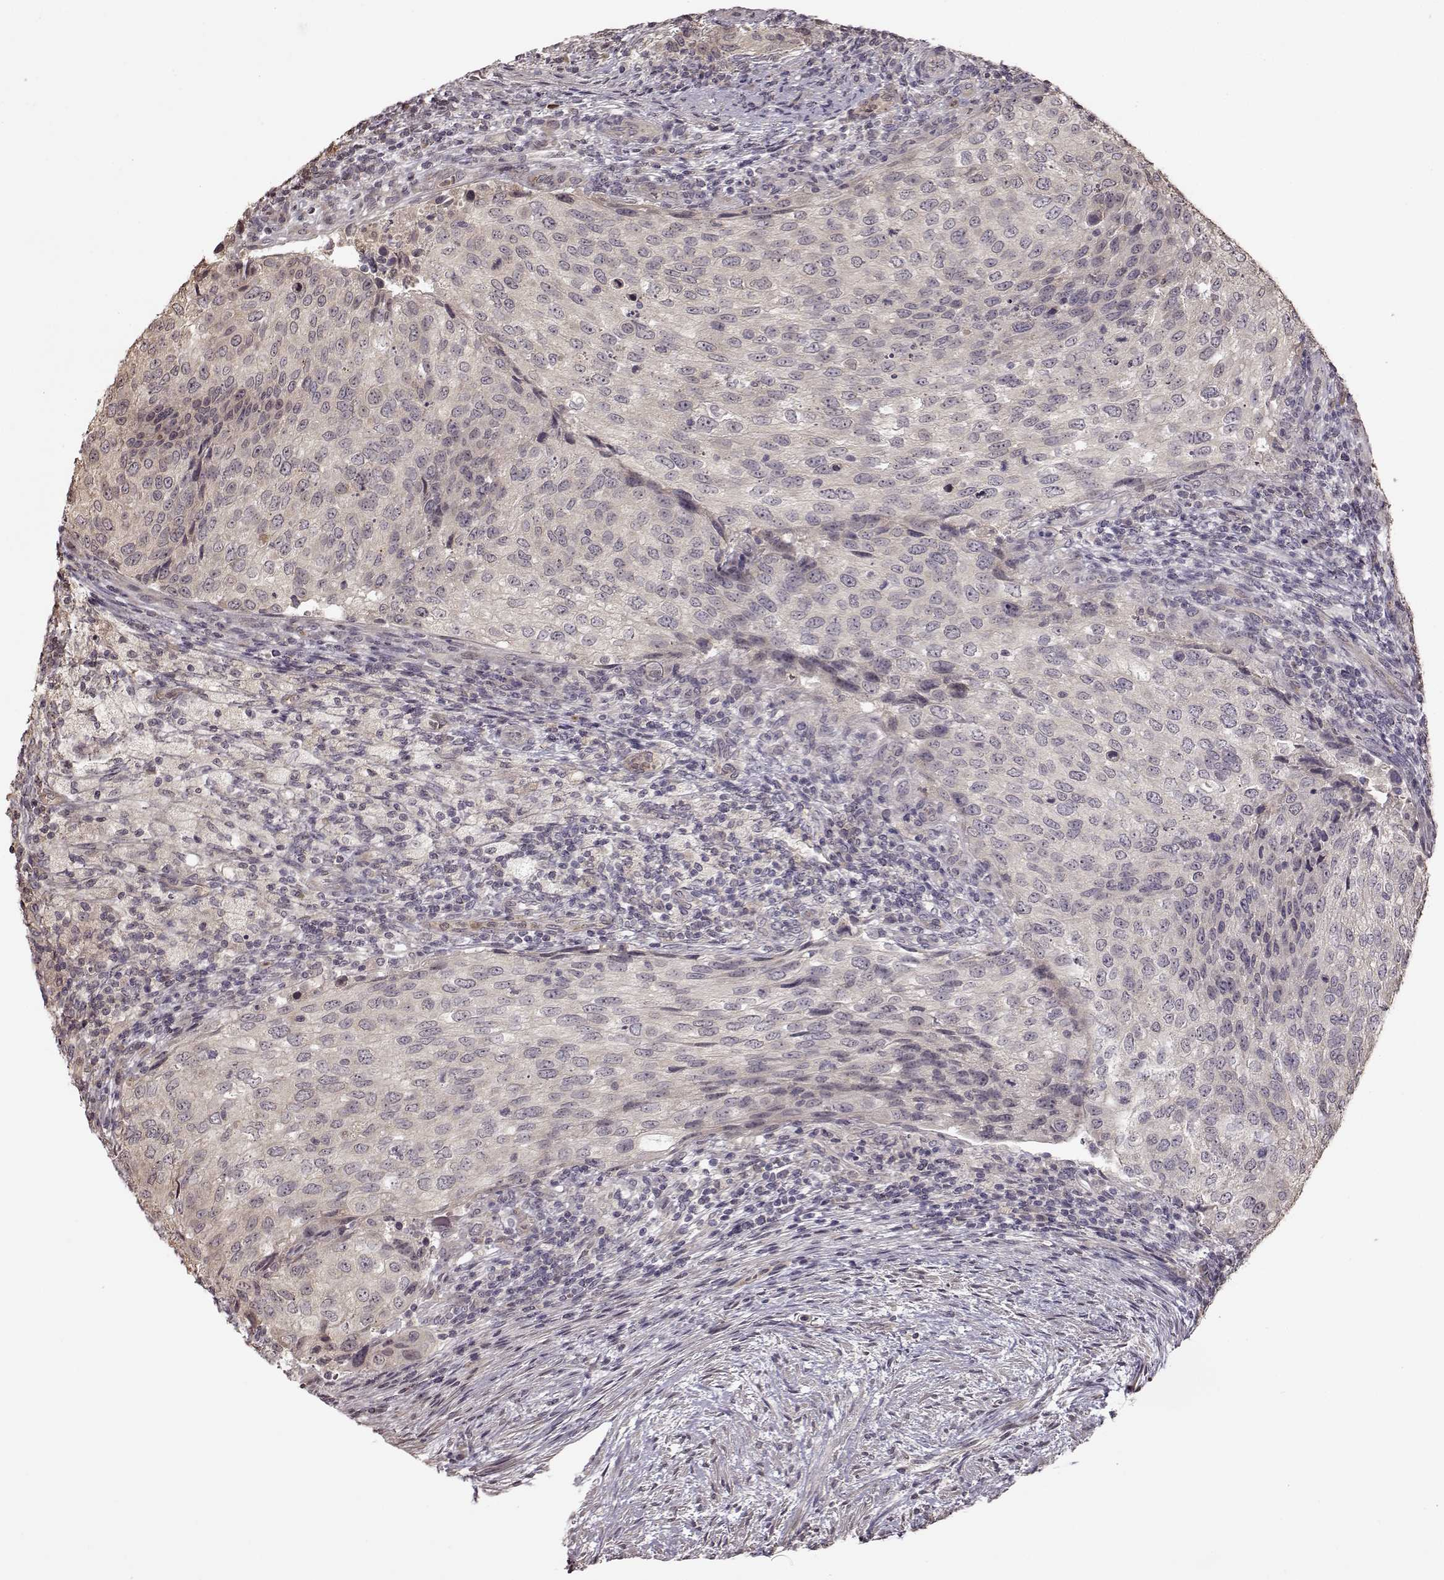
{"staining": {"intensity": "negative", "quantity": "none", "location": "none"}, "tissue": "urothelial cancer", "cell_type": "Tumor cells", "image_type": "cancer", "snomed": [{"axis": "morphology", "description": "Urothelial carcinoma, High grade"}, {"axis": "topography", "description": "Urinary bladder"}], "caption": "This is an immunohistochemistry image of urothelial carcinoma (high-grade). There is no expression in tumor cells.", "gene": "CRB1", "patient": {"sex": "female", "age": 78}}